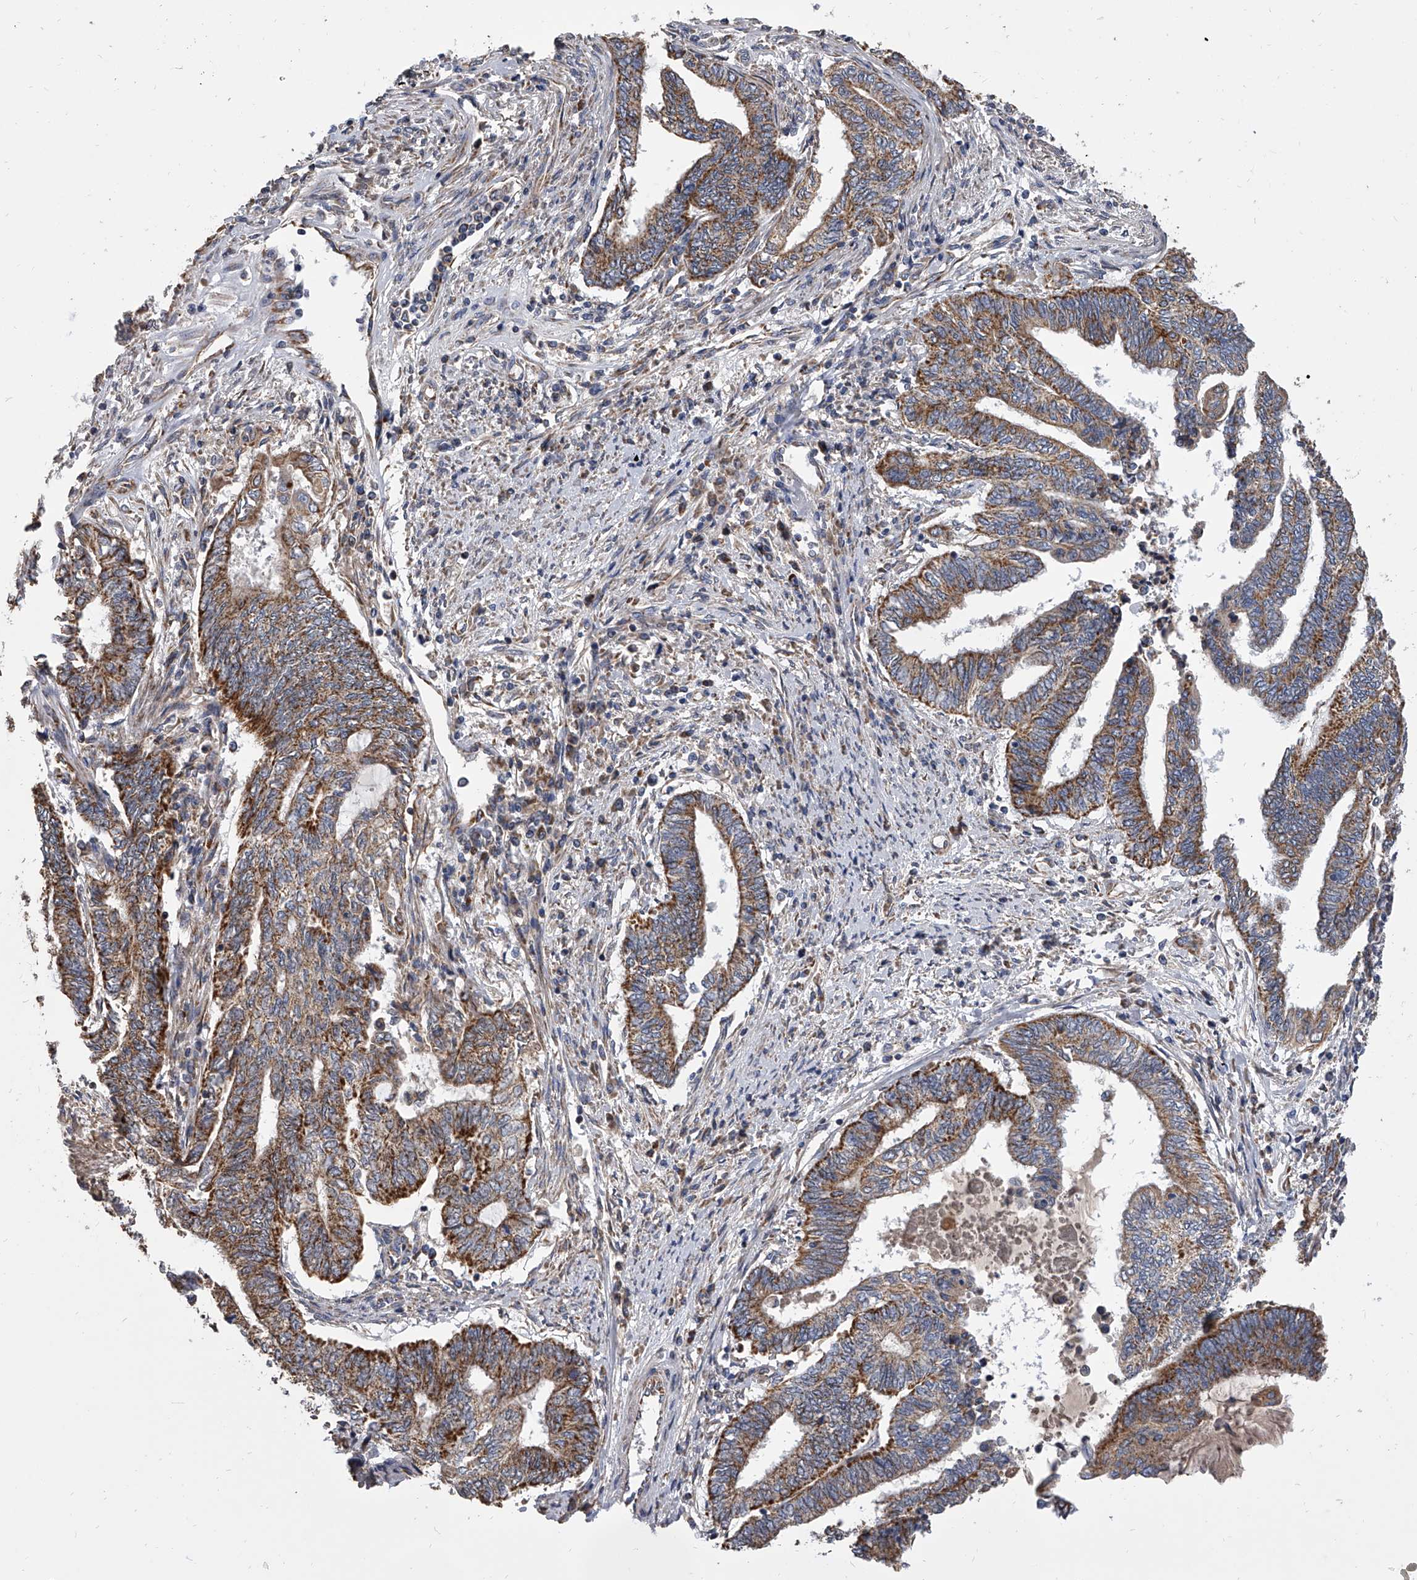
{"staining": {"intensity": "strong", "quantity": ">75%", "location": "cytoplasmic/membranous"}, "tissue": "endometrial cancer", "cell_type": "Tumor cells", "image_type": "cancer", "snomed": [{"axis": "morphology", "description": "Adenocarcinoma, NOS"}, {"axis": "topography", "description": "Uterus"}, {"axis": "topography", "description": "Endometrium"}], "caption": "Brown immunohistochemical staining in human adenocarcinoma (endometrial) reveals strong cytoplasmic/membranous positivity in approximately >75% of tumor cells.", "gene": "MRPL28", "patient": {"sex": "female", "age": 70}}